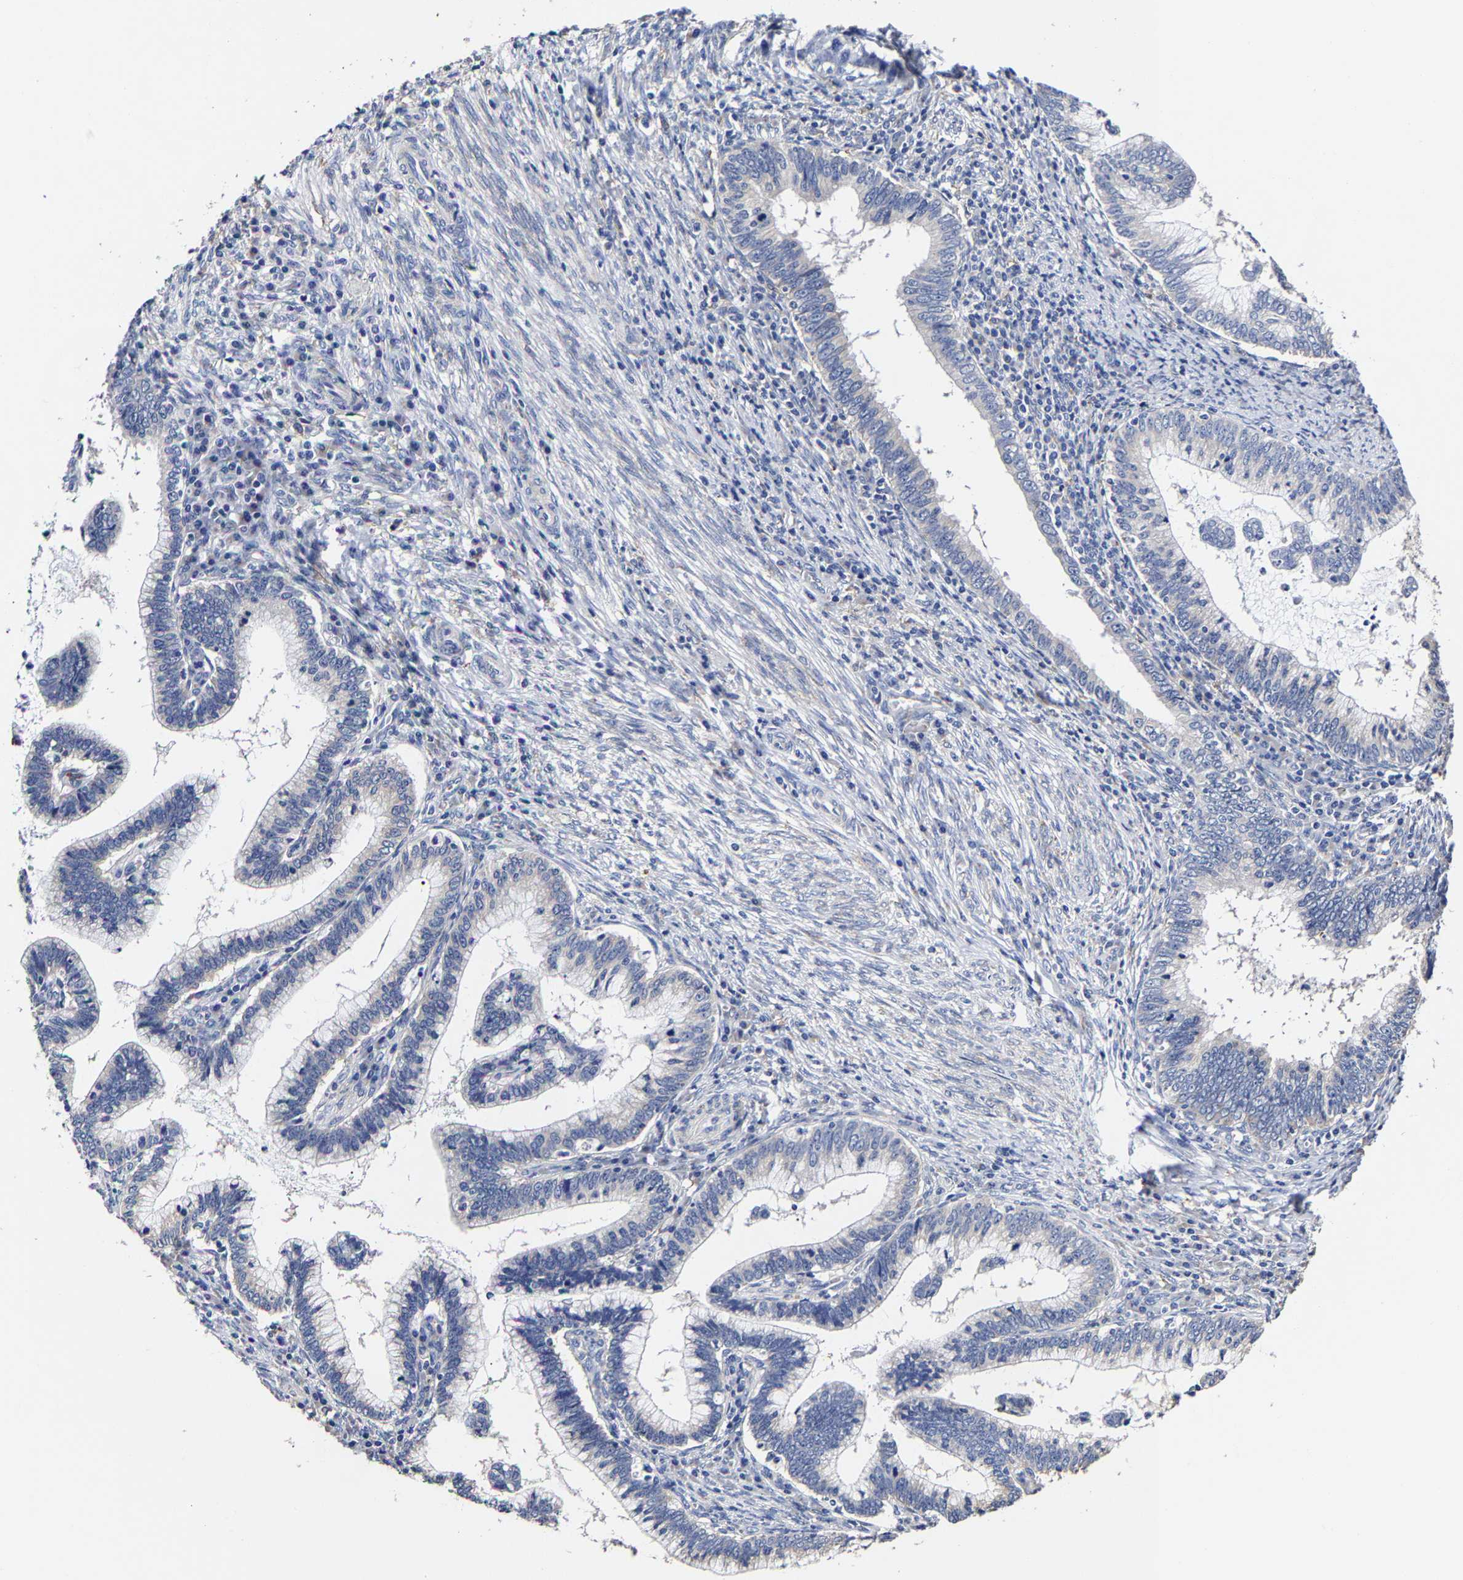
{"staining": {"intensity": "negative", "quantity": "none", "location": "none"}, "tissue": "cervical cancer", "cell_type": "Tumor cells", "image_type": "cancer", "snomed": [{"axis": "morphology", "description": "Adenocarcinoma, NOS"}, {"axis": "topography", "description": "Cervix"}], "caption": "High magnification brightfield microscopy of cervical cancer (adenocarcinoma) stained with DAB (brown) and counterstained with hematoxylin (blue): tumor cells show no significant positivity.", "gene": "AASS", "patient": {"sex": "female", "age": 36}}